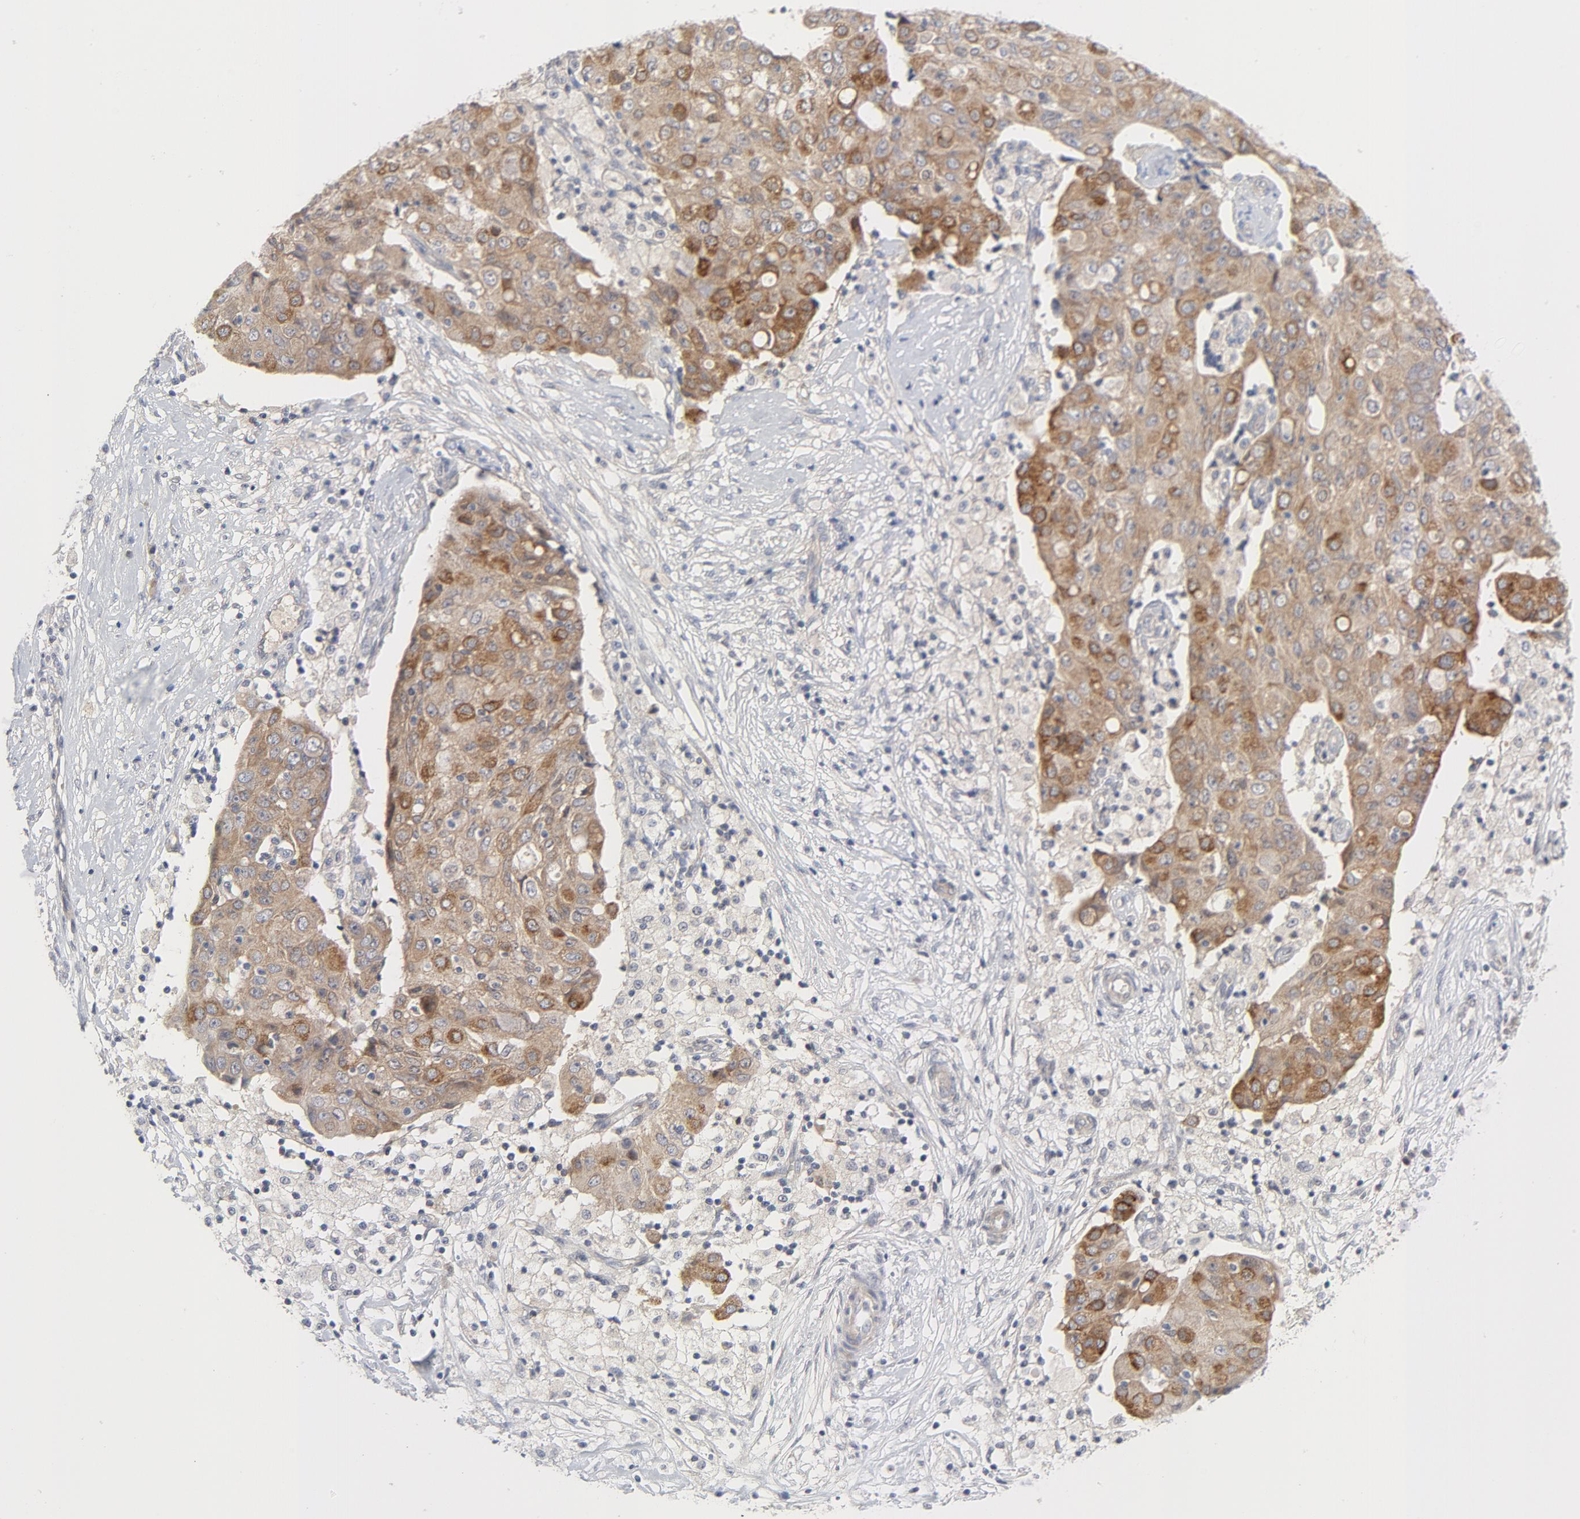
{"staining": {"intensity": "moderate", "quantity": ">75%", "location": "cytoplasmic/membranous"}, "tissue": "ovarian cancer", "cell_type": "Tumor cells", "image_type": "cancer", "snomed": [{"axis": "morphology", "description": "Carcinoma, endometroid"}, {"axis": "topography", "description": "Ovary"}], "caption": "An immunohistochemistry (IHC) photomicrograph of tumor tissue is shown. Protein staining in brown highlights moderate cytoplasmic/membranous positivity in ovarian cancer within tumor cells.", "gene": "BAD", "patient": {"sex": "female", "age": 42}}